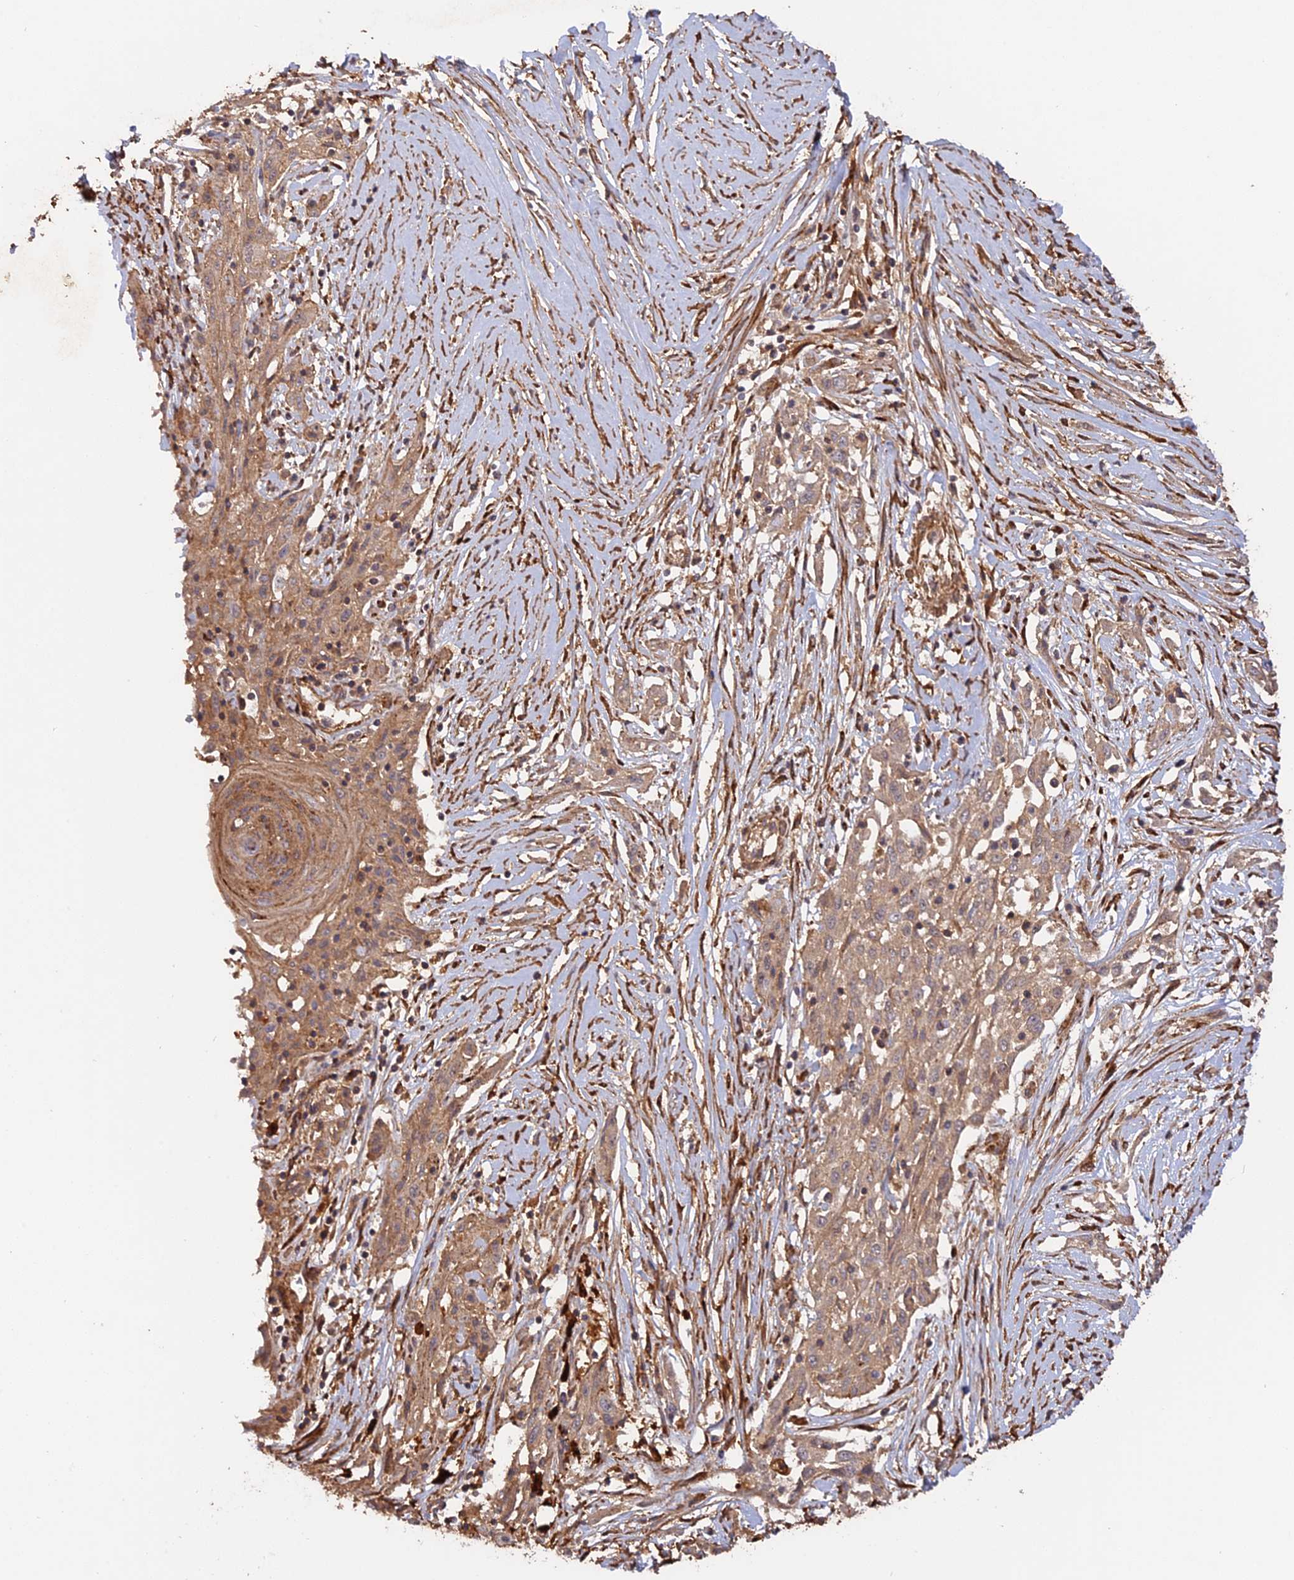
{"staining": {"intensity": "weak", "quantity": "25%-75%", "location": "cytoplasmic/membranous"}, "tissue": "skin cancer", "cell_type": "Tumor cells", "image_type": "cancer", "snomed": [{"axis": "morphology", "description": "Squamous cell carcinoma, NOS"}, {"axis": "morphology", "description": "Squamous cell carcinoma, metastatic, NOS"}, {"axis": "topography", "description": "Skin"}, {"axis": "topography", "description": "Lymph node"}], "caption": "A brown stain shows weak cytoplasmic/membranous positivity of a protein in human metastatic squamous cell carcinoma (skin) tumor cells.", "gene": "CCDC174", "patient": {"sex": "male", "age": 75}}